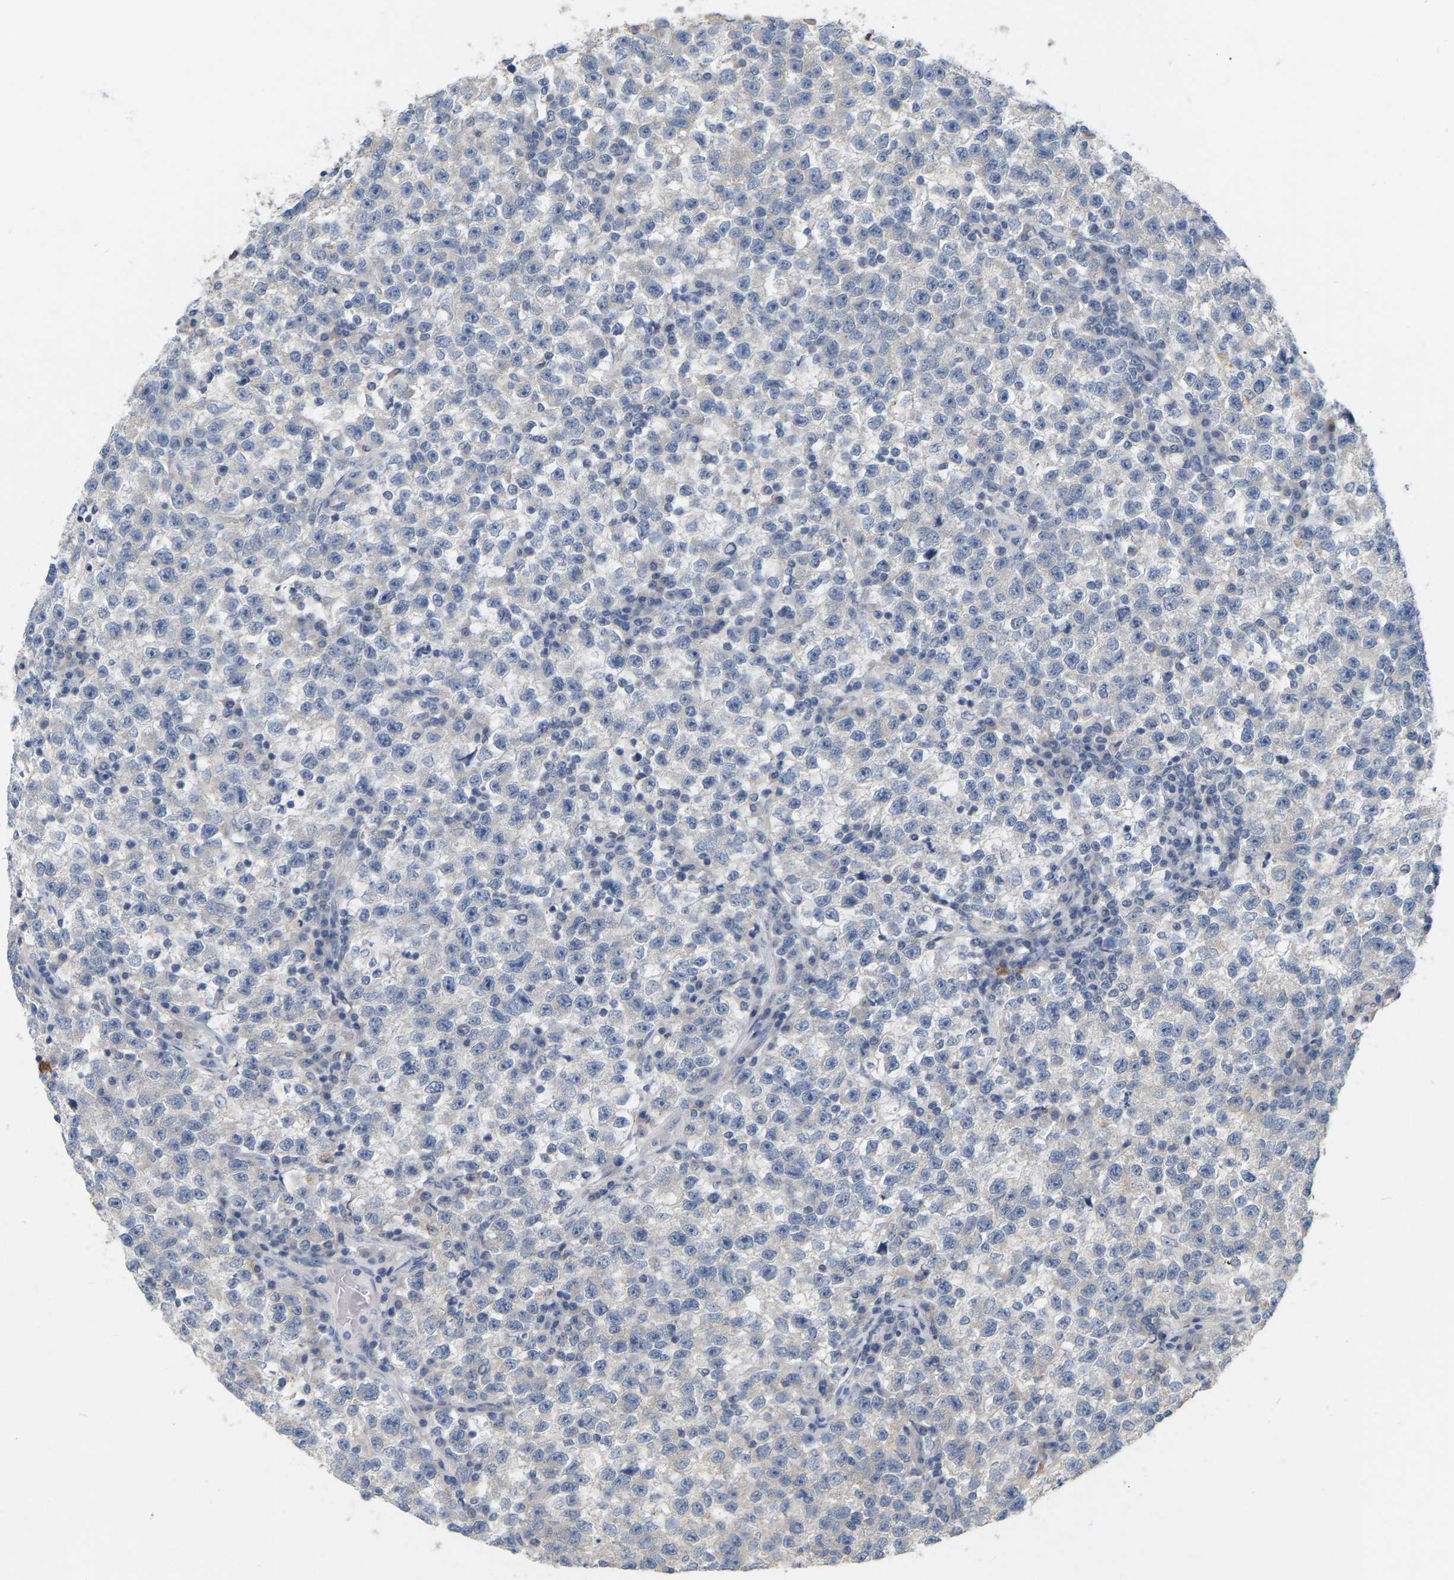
{"staining": {"intensity": "negative", "quantity": "none", "location": "none"}, "tissue": "testis cancer", "cell_type": "Tumor cells", "image_type": "cancer", "snomed": [{"axis": "morphology", "description": "Seminoma, NOS"}, {"axis": "topography", "description": "Testis"}], "caption": "A photomicrograph of human testis cancer (seminoma) is negative for staining in tumor cells.", "gene": "WIPI2", "patient": {"sex": "male", "age": 22}}